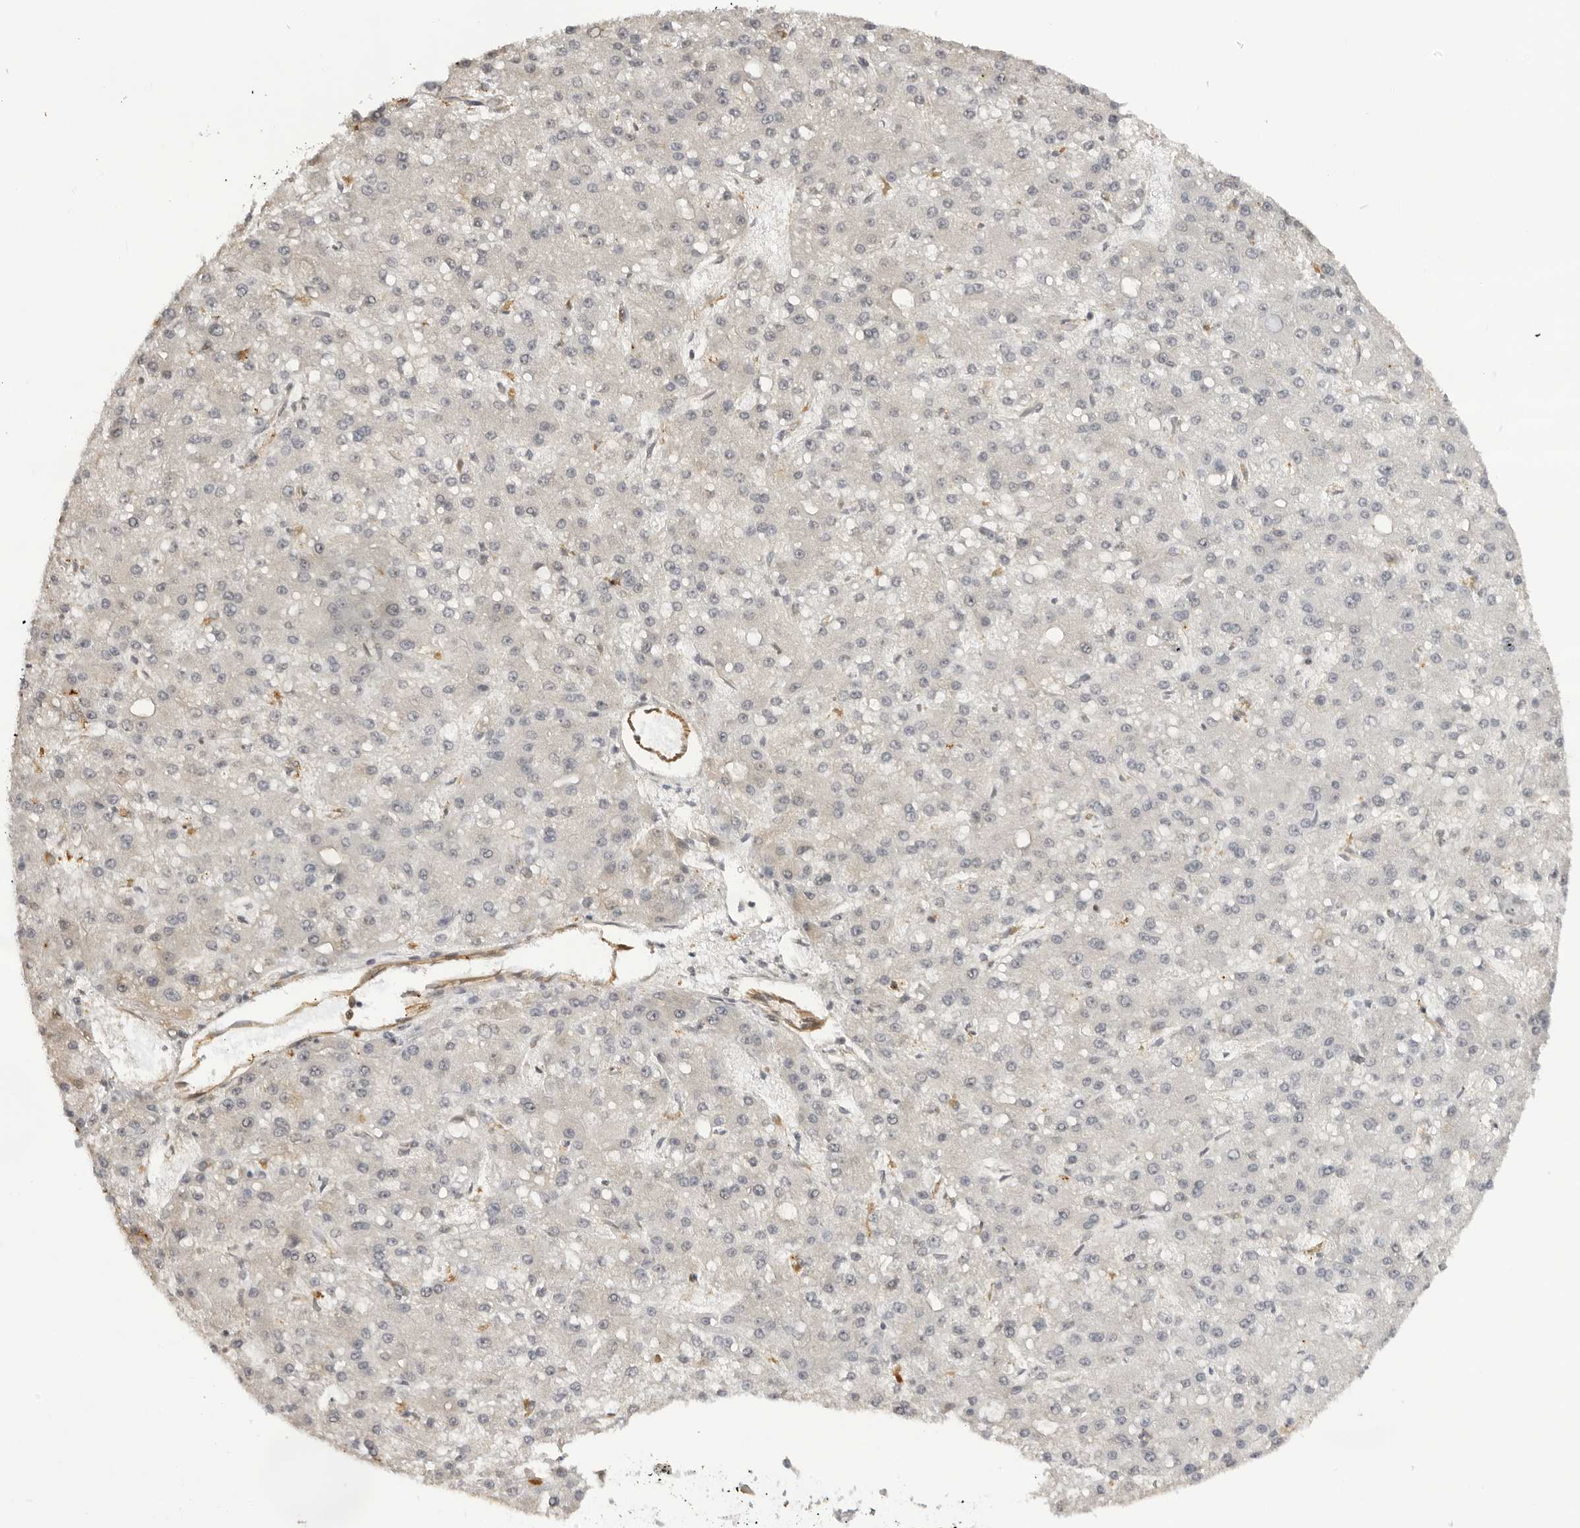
{"staining": {"intensity": "negative", "quantity": "none", "location": "none"}, "tissue": "liver cancer", "cell_type": "Tumor cells", "image_type": "cancer", "snomed": [{"axis": "morphology", "description": "Carcinoma, Hepatocellular, NOS"}, {"axis": "topography", "description": "Liver"}], "caption": "This is an immunohistochemistry (IHC) image of human liver cancer. There is no staining in tumor cells.", "gene": "DYNLT5", "patient": {"sex": "male", "age": 67}}